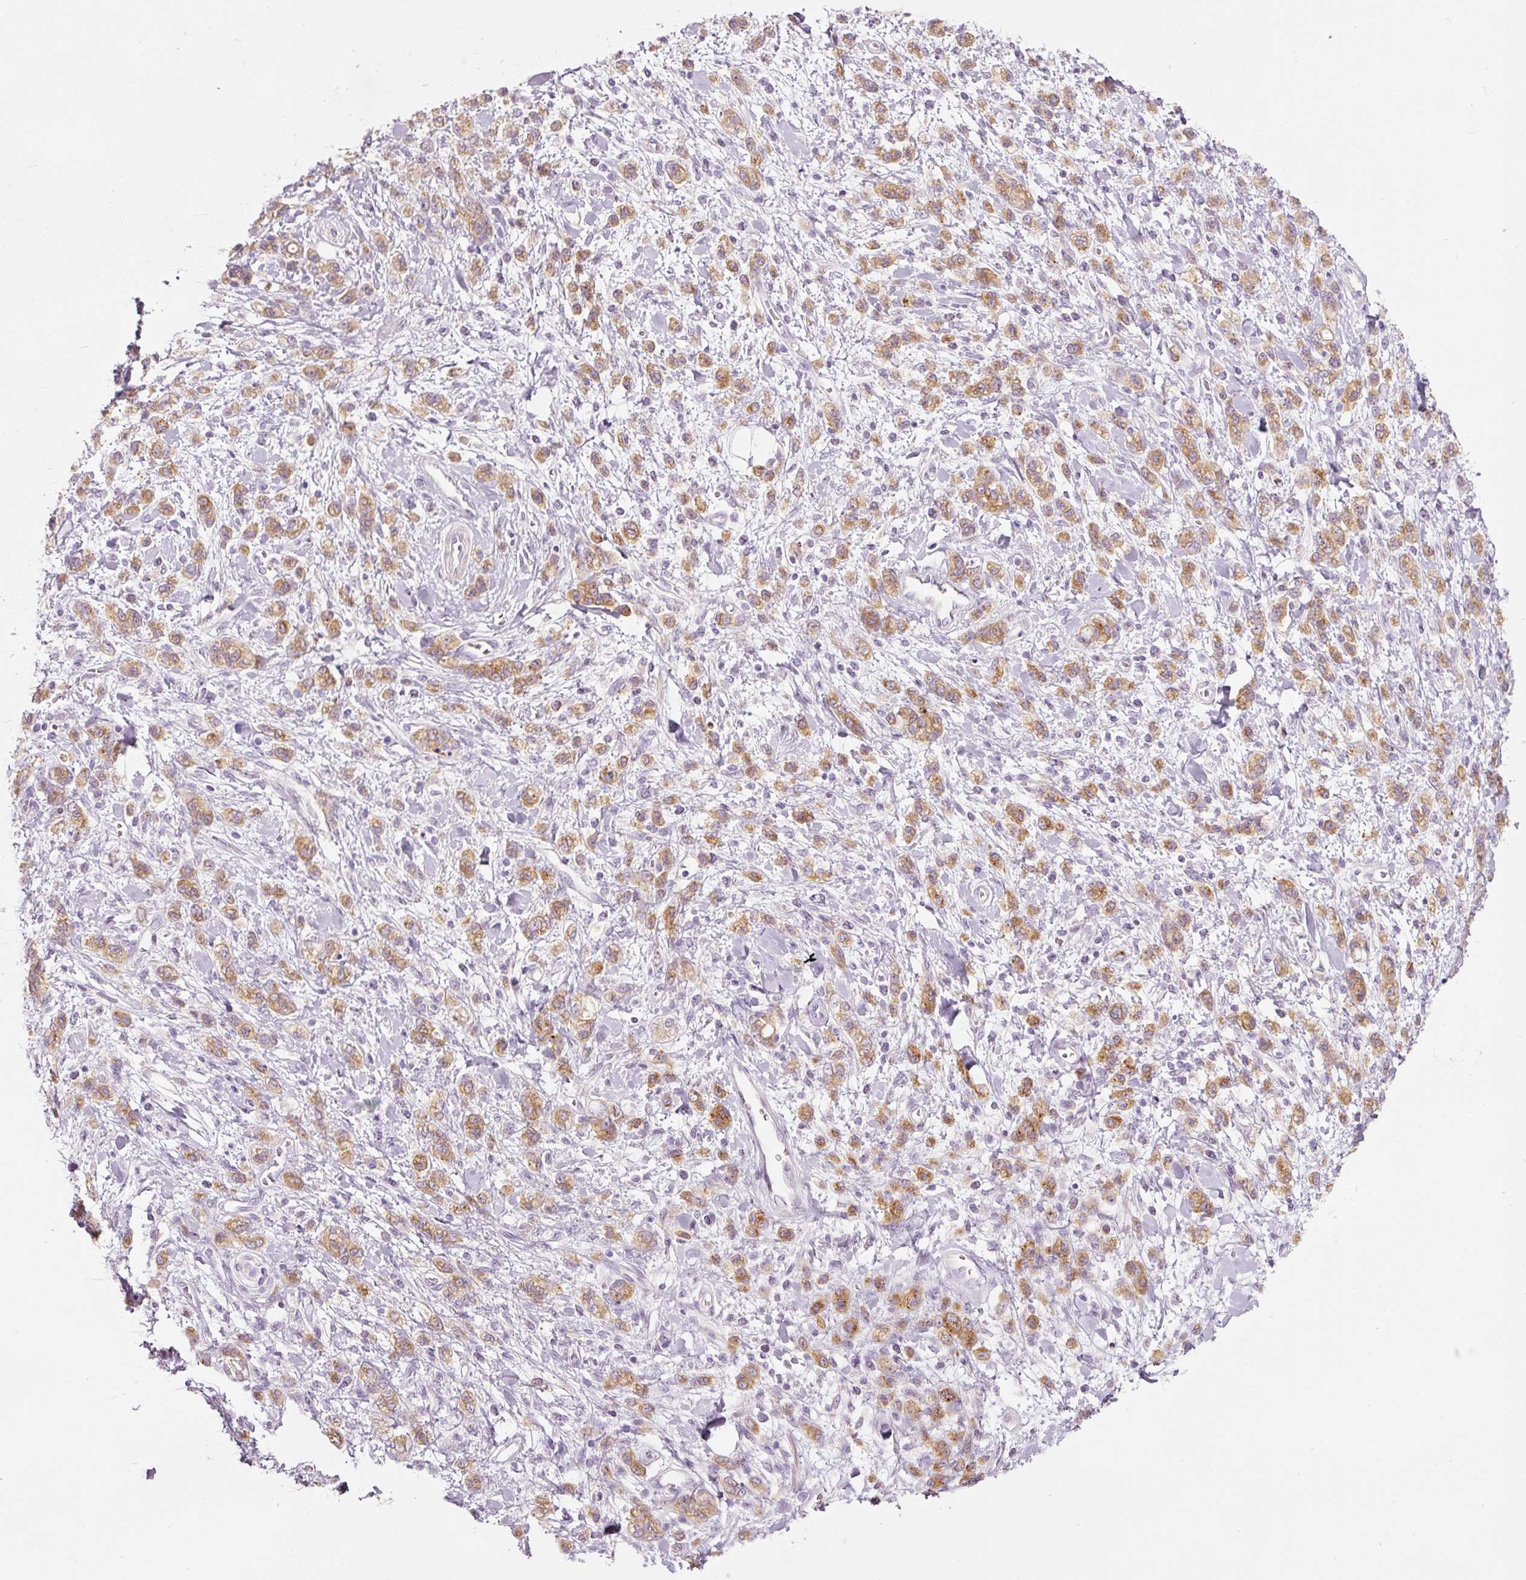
{"staining": {"intensity": "moderate", "quantity": ">75%", "location": "cytoplasmic/membranous"}, "tissue": "stomach cancer", "cell_type": "Tumor cells", "image_type": "cancer", "snomed": [{"axis": "morphology", "description": "Adenocarcinoma, NOS"}, {"axis": "topography", "description": "Stomach"}], "caption": "The micrograph demonstrates immunohistochemical staining of stomach cancer. There is moderate cytoplasmic/membranous staining is identified in approximately >75% of tumor cells.", "gene": "PDXDC1", "patient": {"sex": "male", "age": 77}}